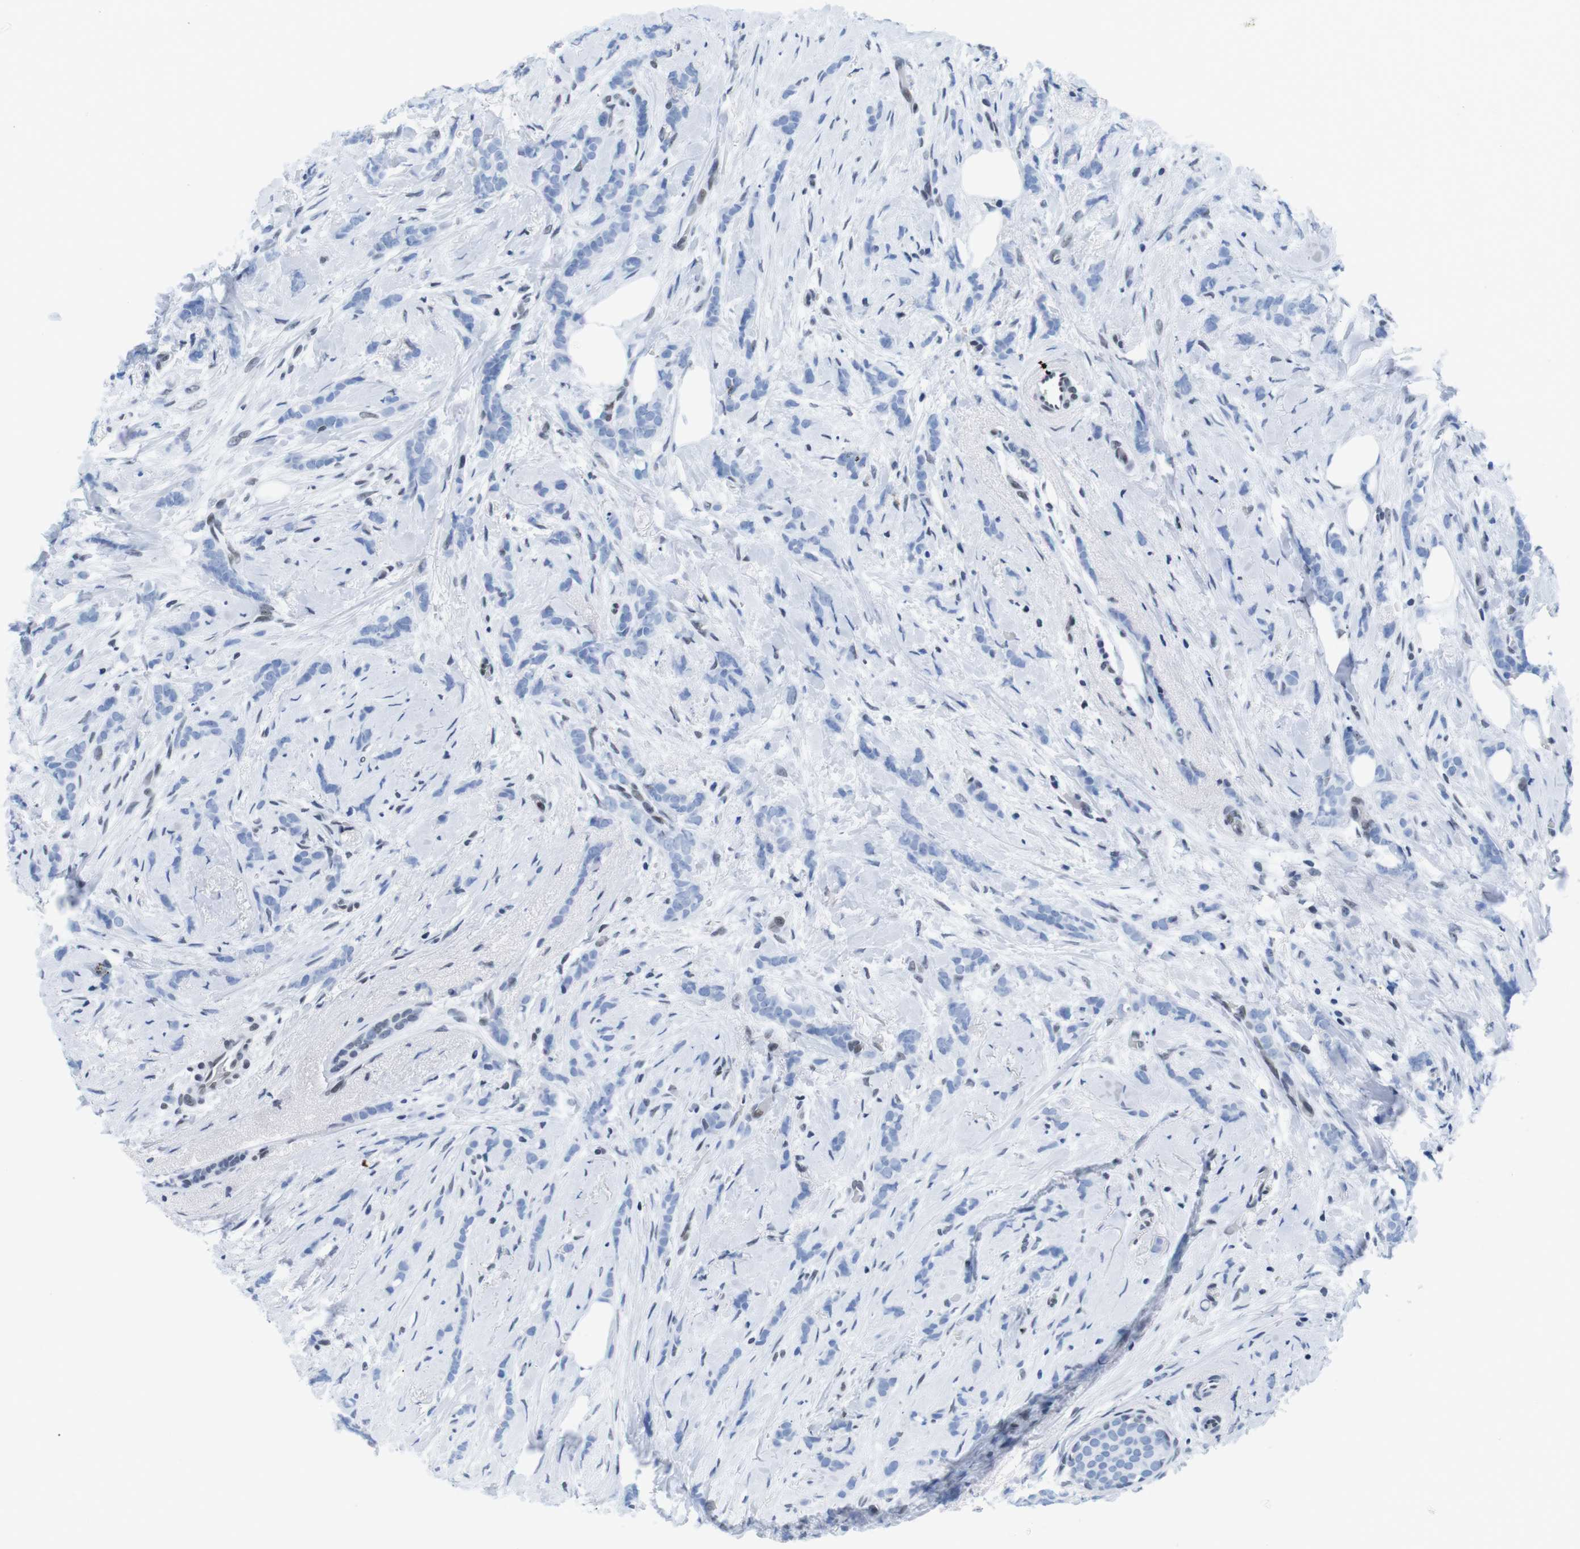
{"staining": {"intensity": "negative", "quantity": "none", "location": "none"}, "tissue": "breast cancer", "cell_type": "Tumor cells", "image_type": "cancer", "snomed": [{"axis": "morphology", "description": "Lobular carcinoma, in situ"}, {"axis": "morphology", "description": "Lobular carcinoma"}, {"axis": "topography", "description": "Breast"}], "caption": "IHC micrograph of human breast lobular carcinoma stained for a protein (brown), which exhibits no expression in tumor cells. The staining was performed using DAB to visualize the protein expression in brown, while the nuclei were stained in blue with hematoxylin (Magnification: 20x).", "gene": "IFI16", "patient": {"sex": "female", "age": 41}}